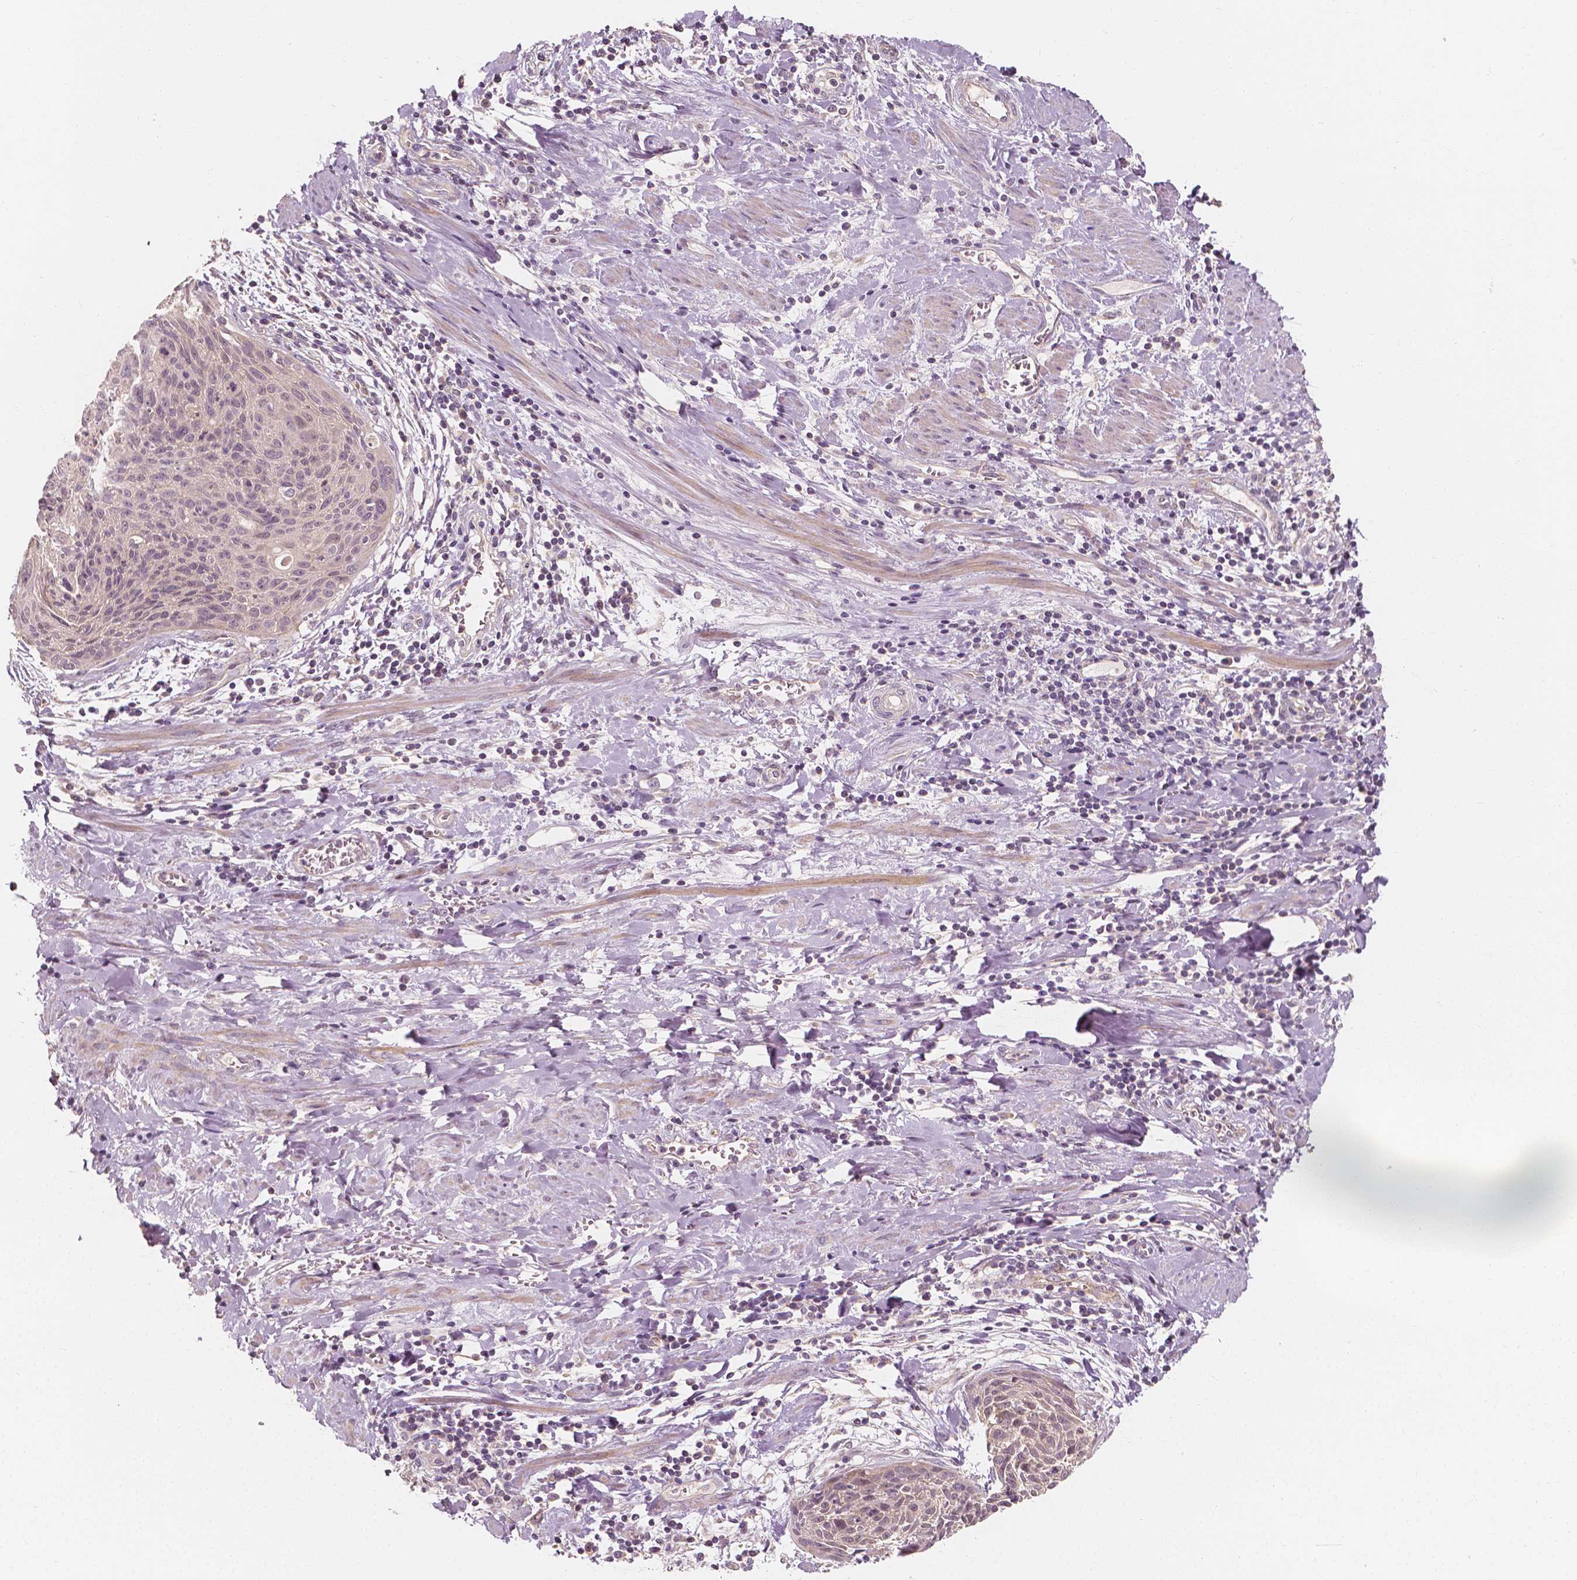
{"staining": {"intensity": "negative", "quantity": "none", "location": "none"}, "tissue": "cervical cancer", "cell_type": "Tumor cells", "image_type": "cancer", "snomed": [{"axis": "morphology", "description": "Squamous cell carcinoma, NOS"}, {"axis": "topography", "description": "Cervix"}], "caption": "There is no significant staining in tumor cells of cervical cancer.", "gene": "SHPK", "patient": {"sex": "female", "age": 55}}